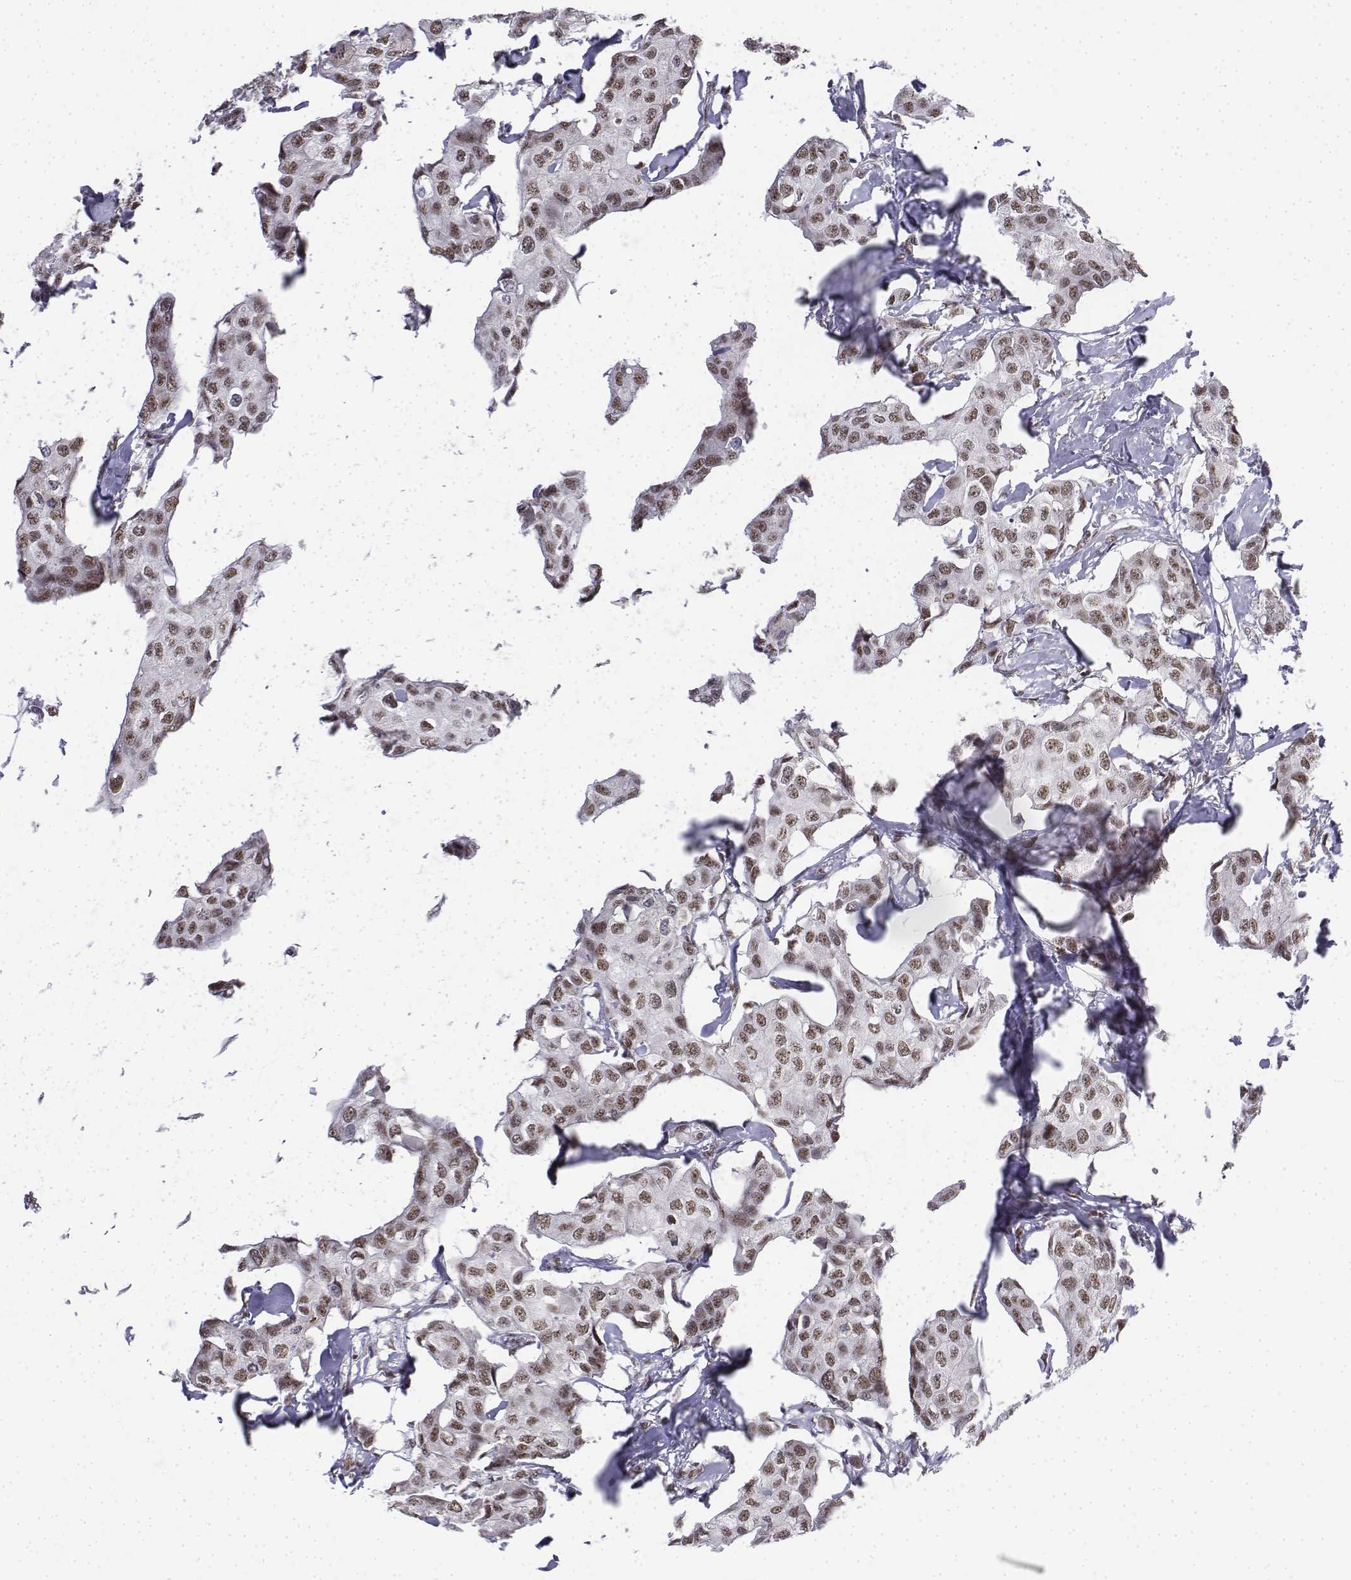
{"staining": {"intensity": "moderate", "quantity": ">75%", "location": "nuclear"}, "tissue": "breast cancer", "cell_type": "Tumor cells", "image_type": "cancer", "snomed": [{"axis": "morphology", "description": "Duct carcinoma"}, {"axis": "topography", "description": "Breast"}], "caption": "An image showing moderate nuclear staining in approximately >75% of tumor cells in invasive ductal carcinoma (breast), as visualized by brown immunohistochemical staining.", "gene": "SETD1A", "patient": {"sex": "female", "age": 80}}